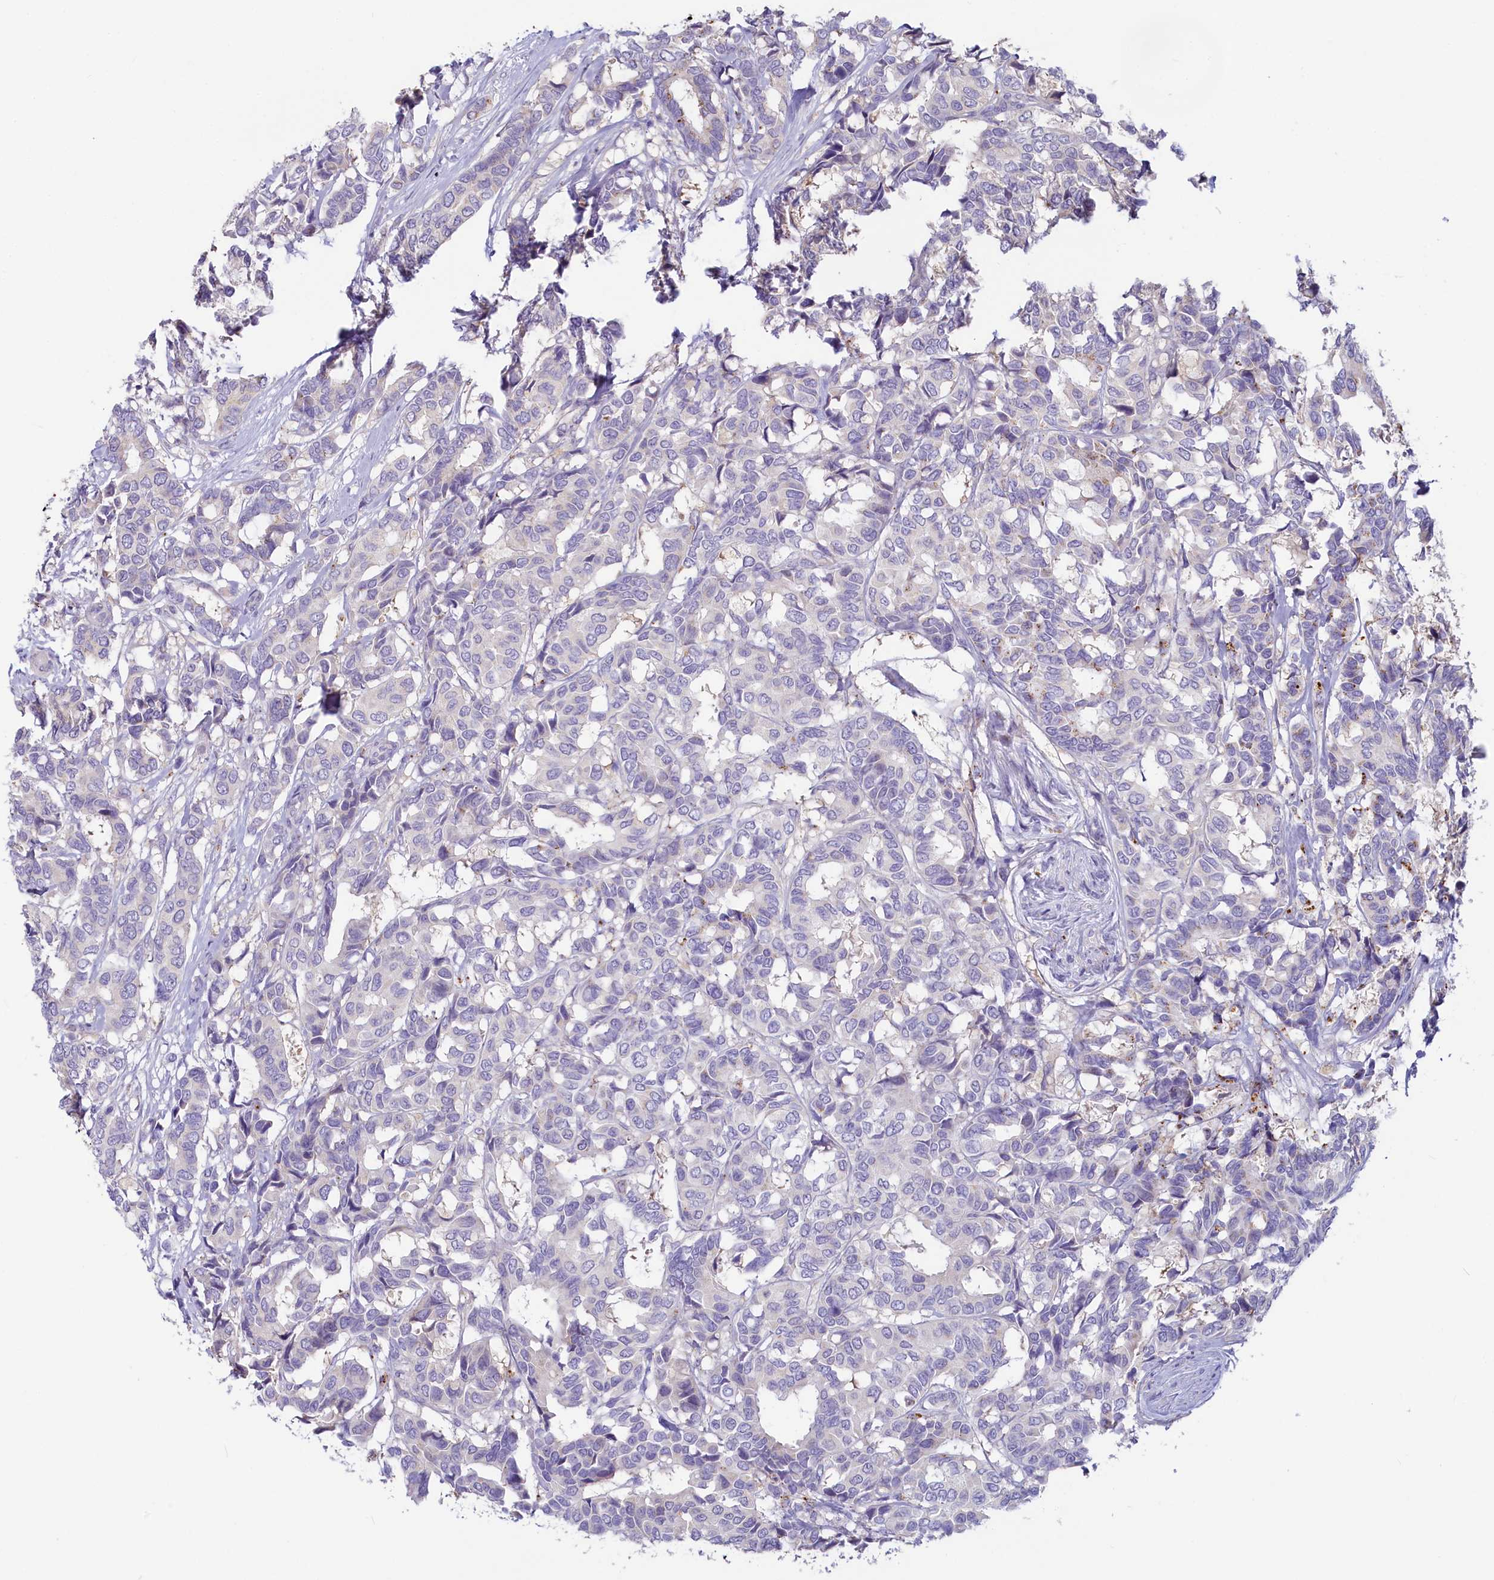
{"staining": {"intensity": "negative", "quantity": "none", "location": "none"}, "tissue": "breast cancer", "cell_type": "Tumor cells", "image_type": "cancer", "snomed": [{"axis": "morphology", "description": "Duct carcinoma"}, {"axis": "topography", "description": "Breast"}], "caption": "This is an immunohistochemistry micrograph of human breast cancer (invasive ductal carcinoma). There is no staining in tumor cells.", "gene": "LMOD3", "patient": {"sex": "female", "age": 87}}